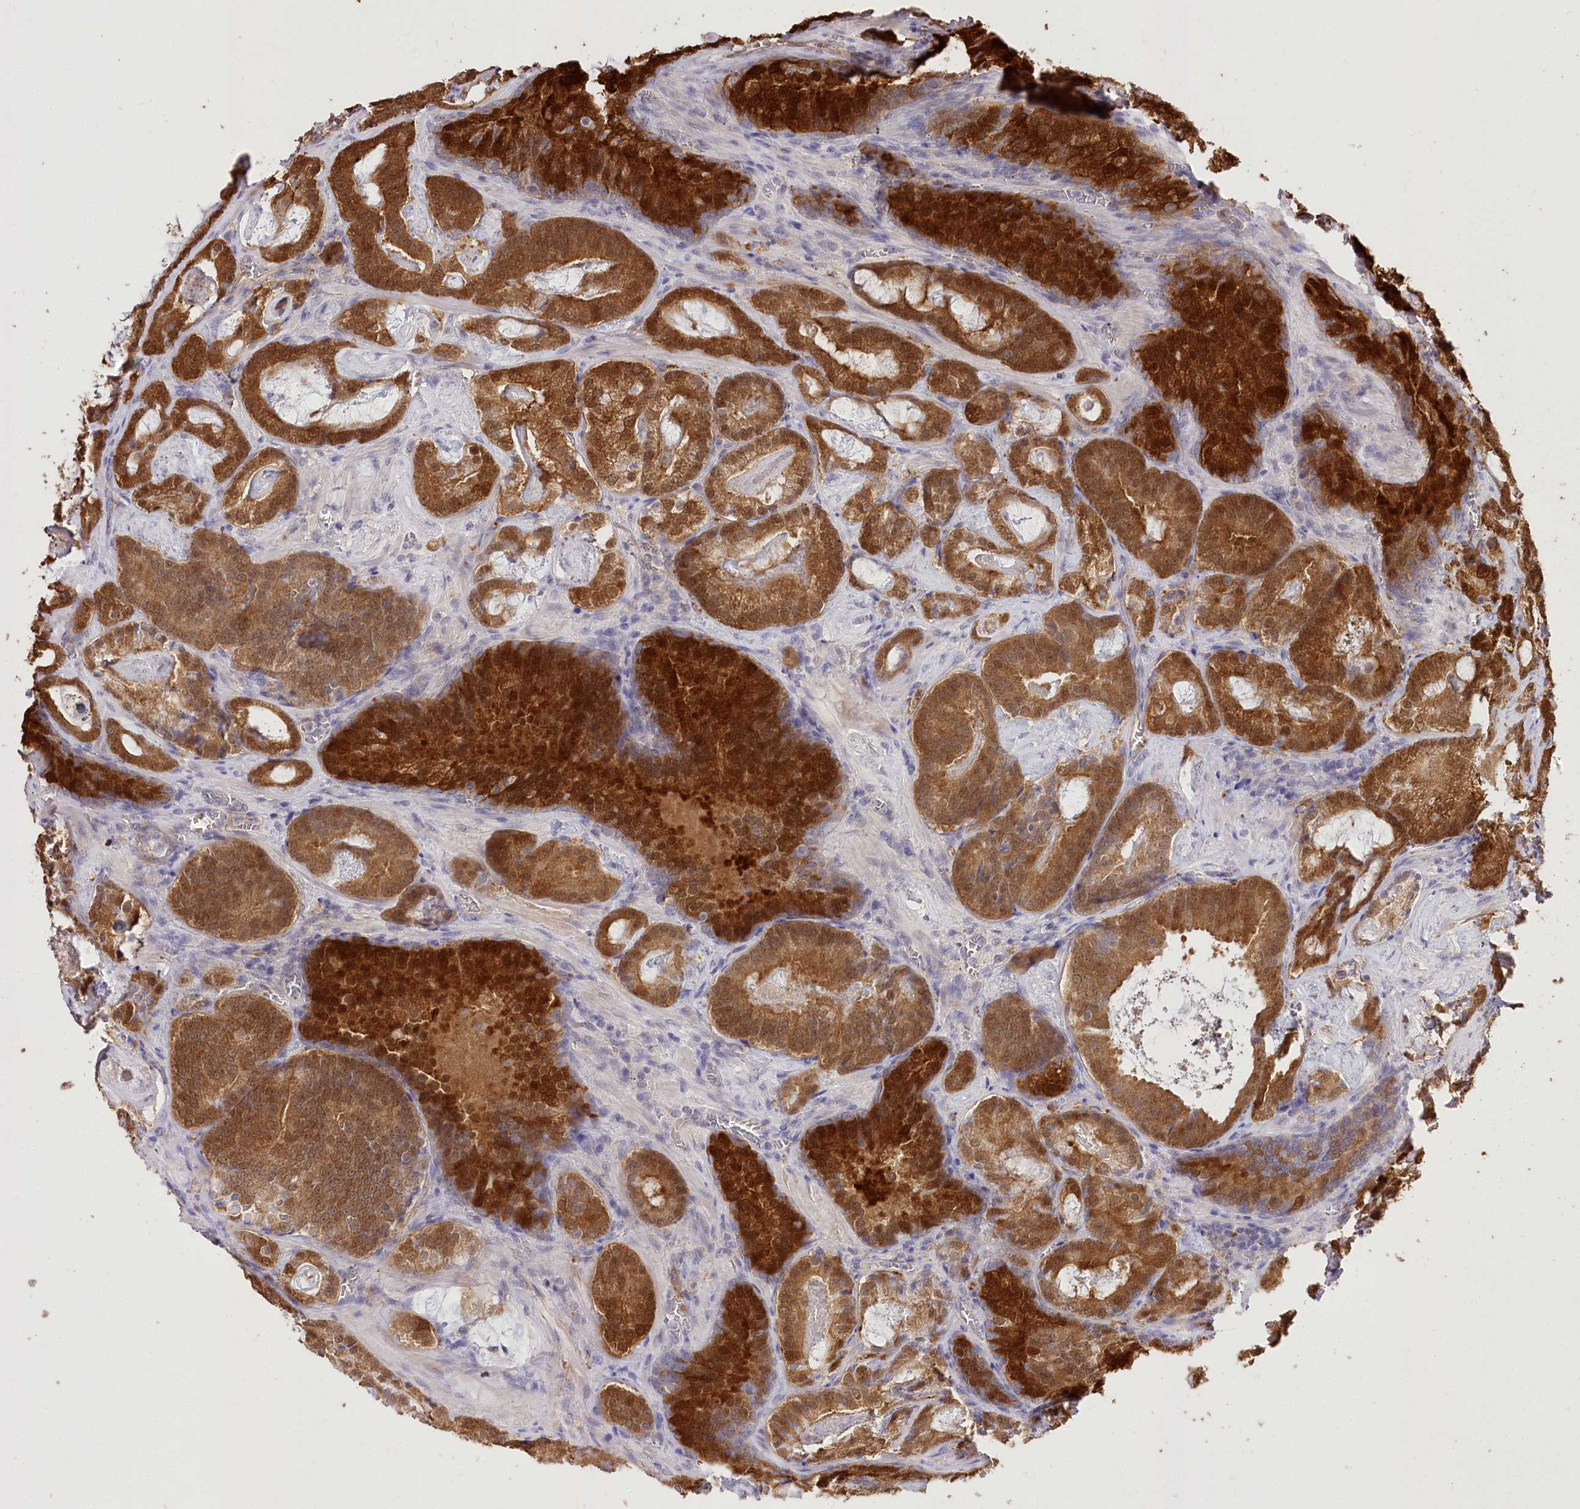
{"staining": {"intensity": "moderate", "quantity": ">75%", "location": "cytoplasmic/membranous"}, "tissue": "prostate cancer", "cell_type": "Tumor cells", "image_type": "cancer", "snomed": [{"axis": "morphology", "description": "Adenocarcinoma, Low grade"}, {"axis": "topography", "description": "Prostate"}], "caption": "Tumor cells show medium levels of moderate cytoplasmic/membranous staining in approximately >75% of cells in prostate cancer (adenocarcinoma (low-grade)). (DAB = brown stain, brightfield microscopy at high magnification).", "gene": "R3HDM2", "patient": {"sex": "male", "age": 60}}